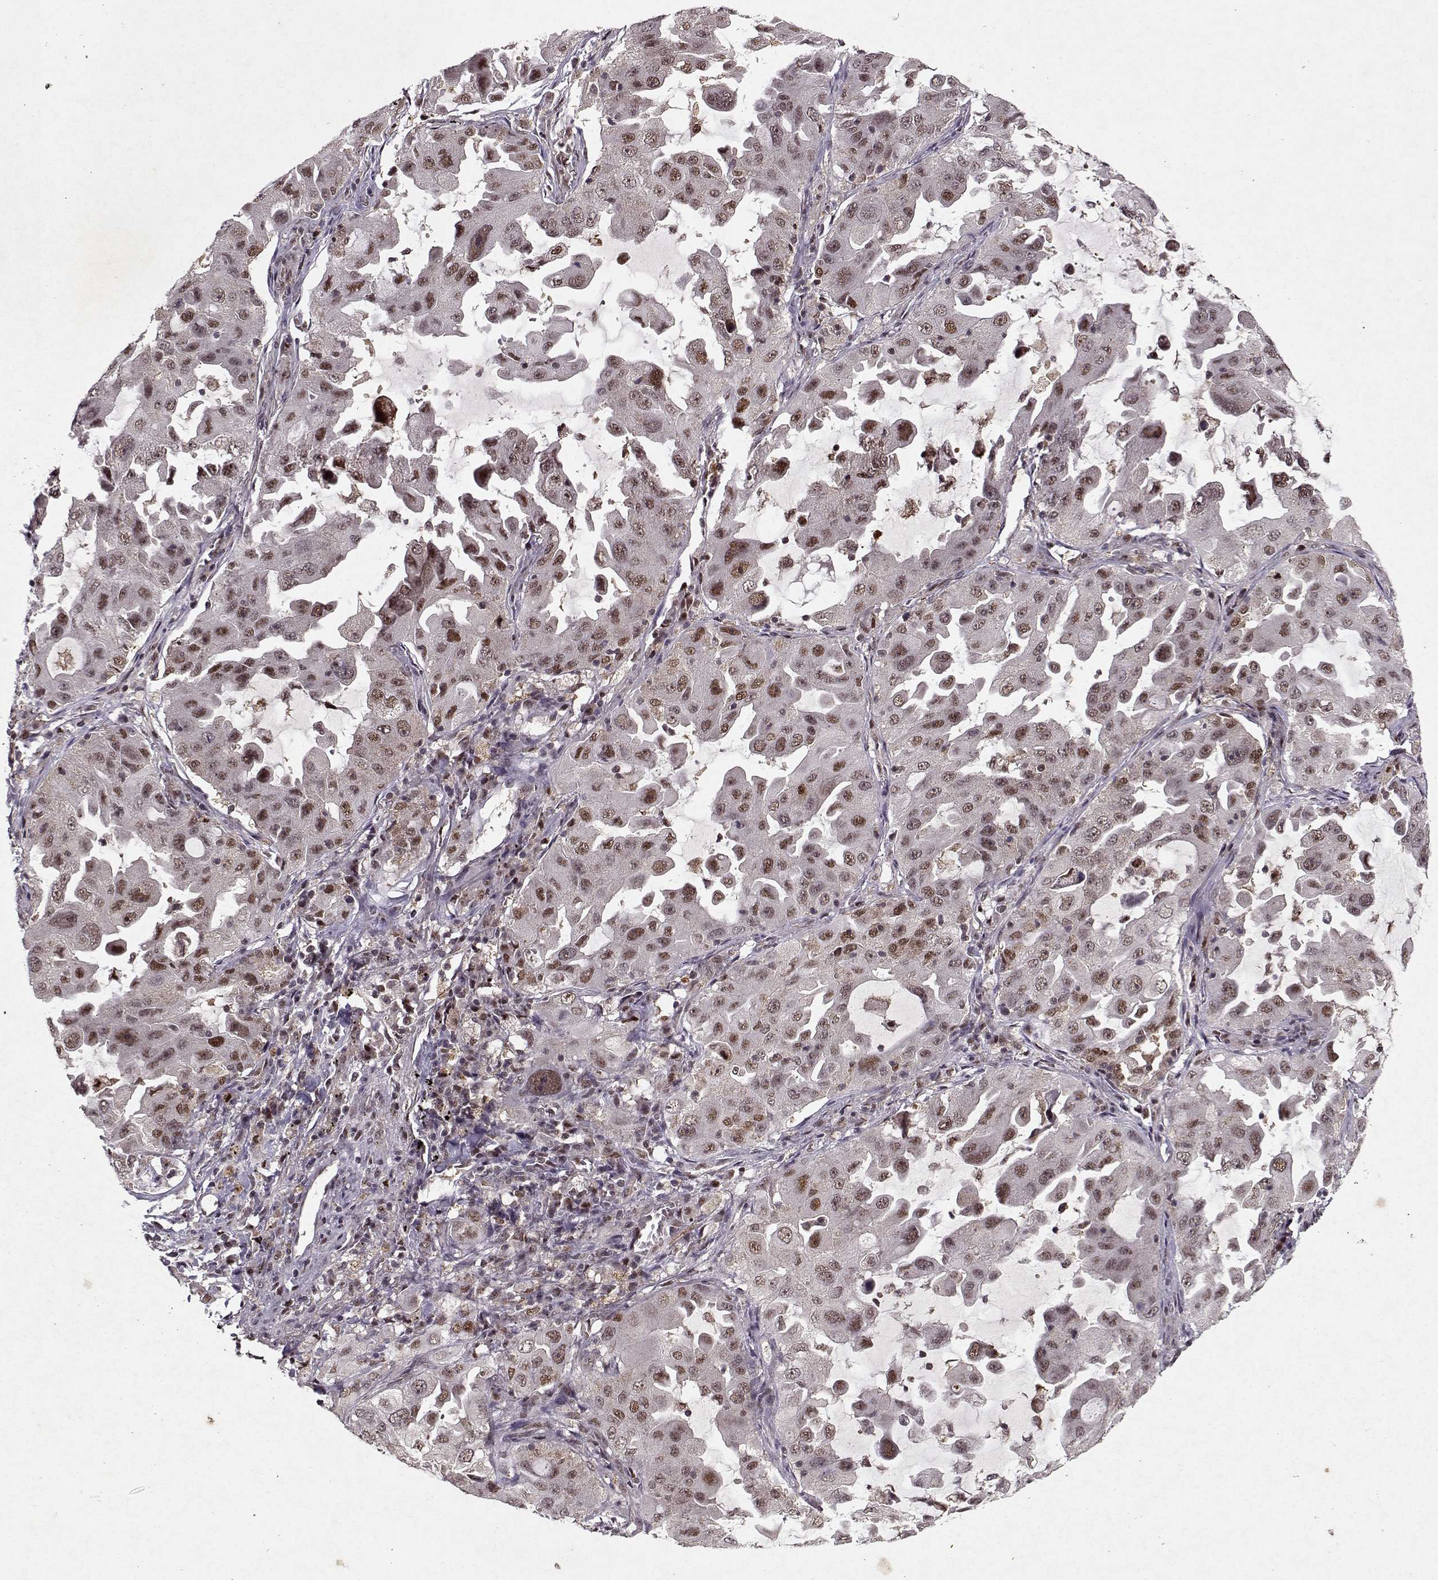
{"staining": {"intensity": "weak", "quantity": ">75%", "location": "nuclear"}, "tissue": "lung cancer", "cell_type": "Tumor cells", "image_type": "cancer", "snomed": [{"axis": "morphology", "description": "Adenocarcinoma, NOS"}, {"axis": "topography", "description": "Lung"}], "caption": "An image of human lung cancer stained for a protein shows weak nuclear brown staining in tumor cells.", "gene": "PSMA7", "patient": {"sex": "female", "age": 61}}